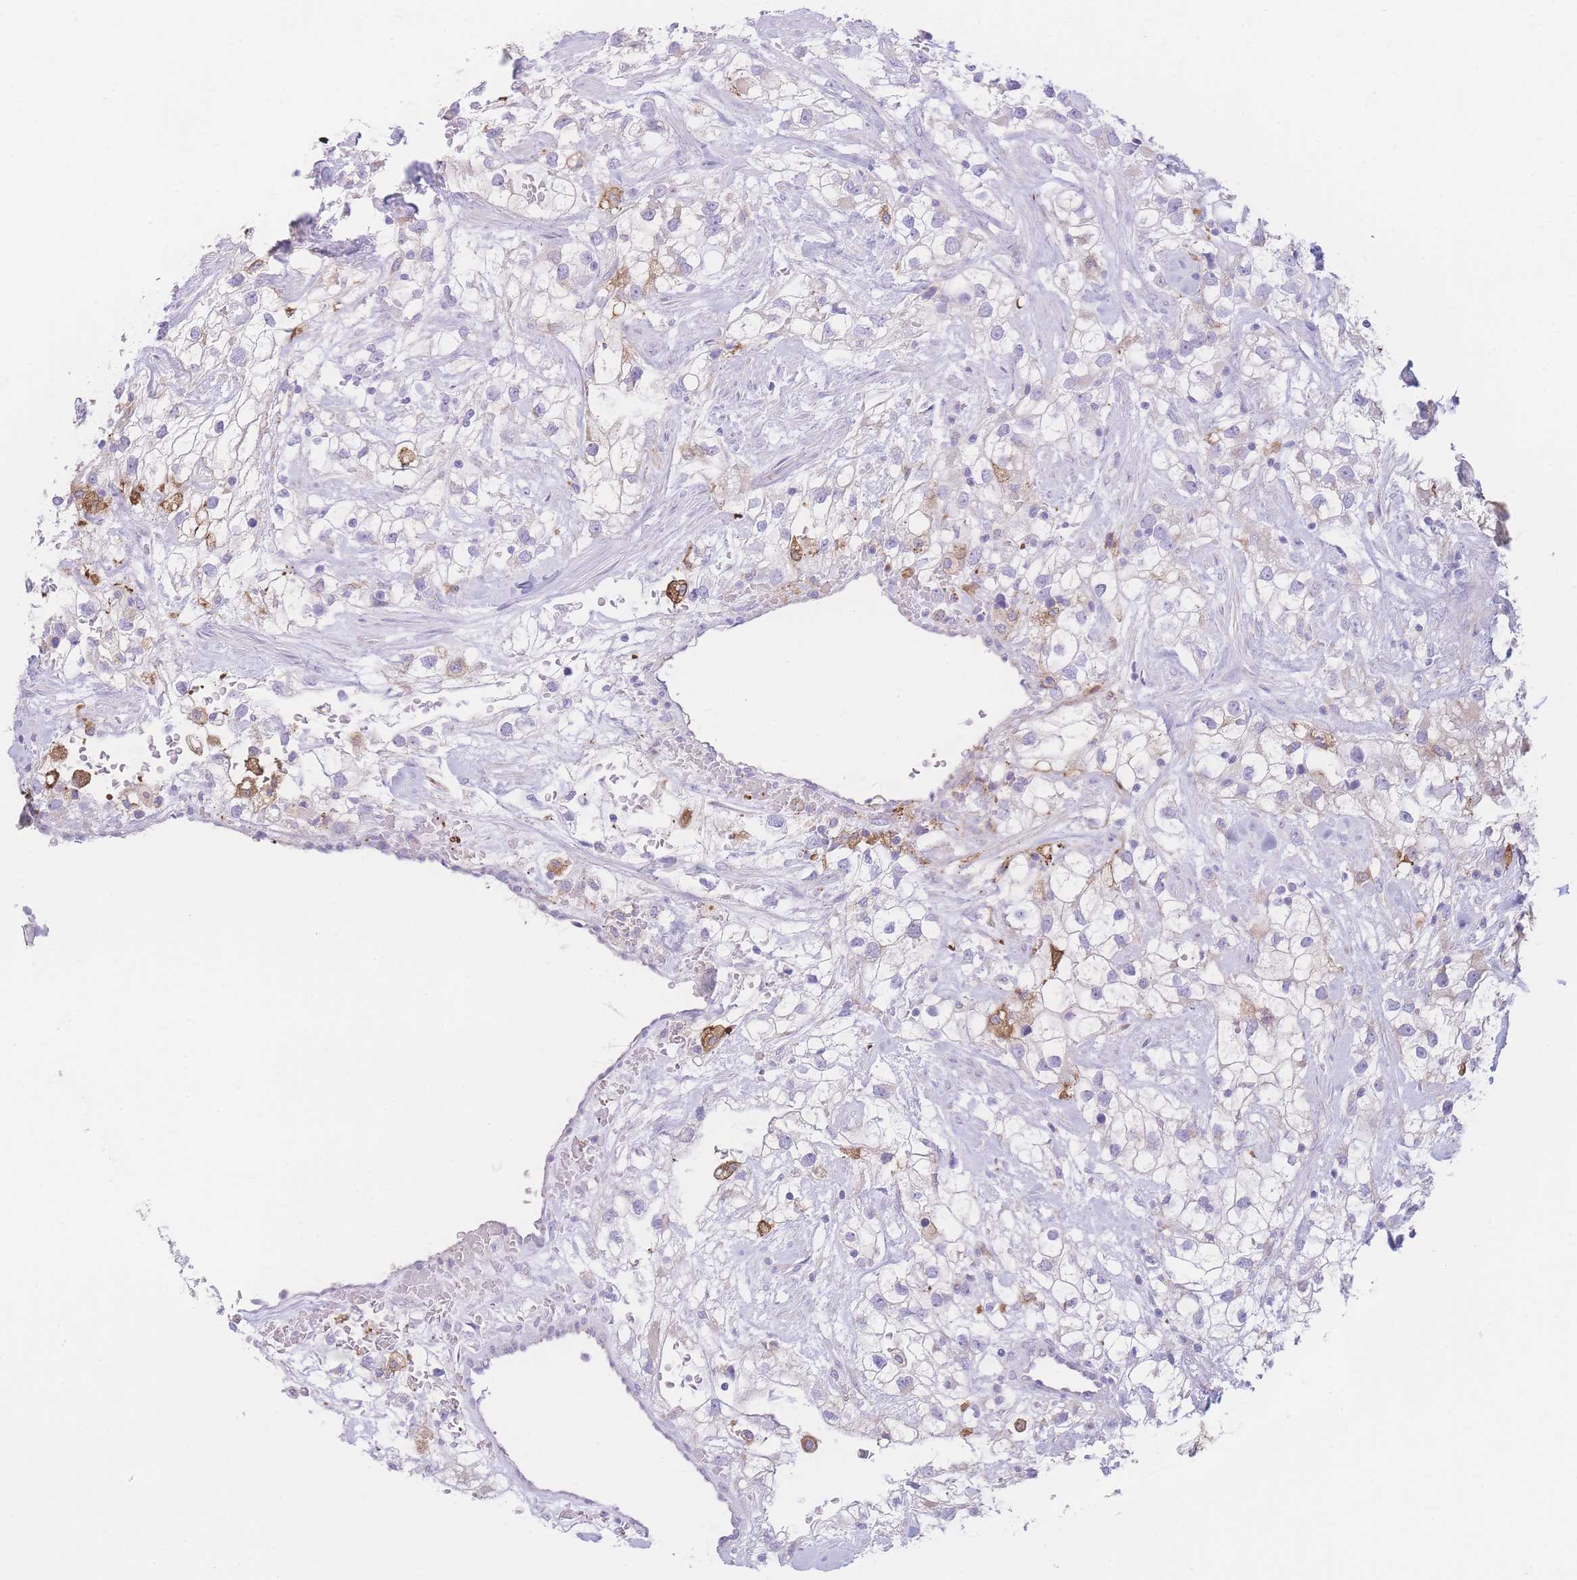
{"staining": {"intensity": "negative", "quantity": "none", "location": "none"}, "tissue": "renal cancer", "cell_type": "Tumor cells", "image_type": "cancer", "snomed": [{"axis": "morphology", "description": "Adenocarcinoma, NOS"}, {"axis": "topography", "description": "Kidney"}], "caption": "An image of renal cancer stained for a protein shows no brown staining in tumor cells.", "gene": "NBEAL1", "patient": {"sex": "male", "age": 59}}